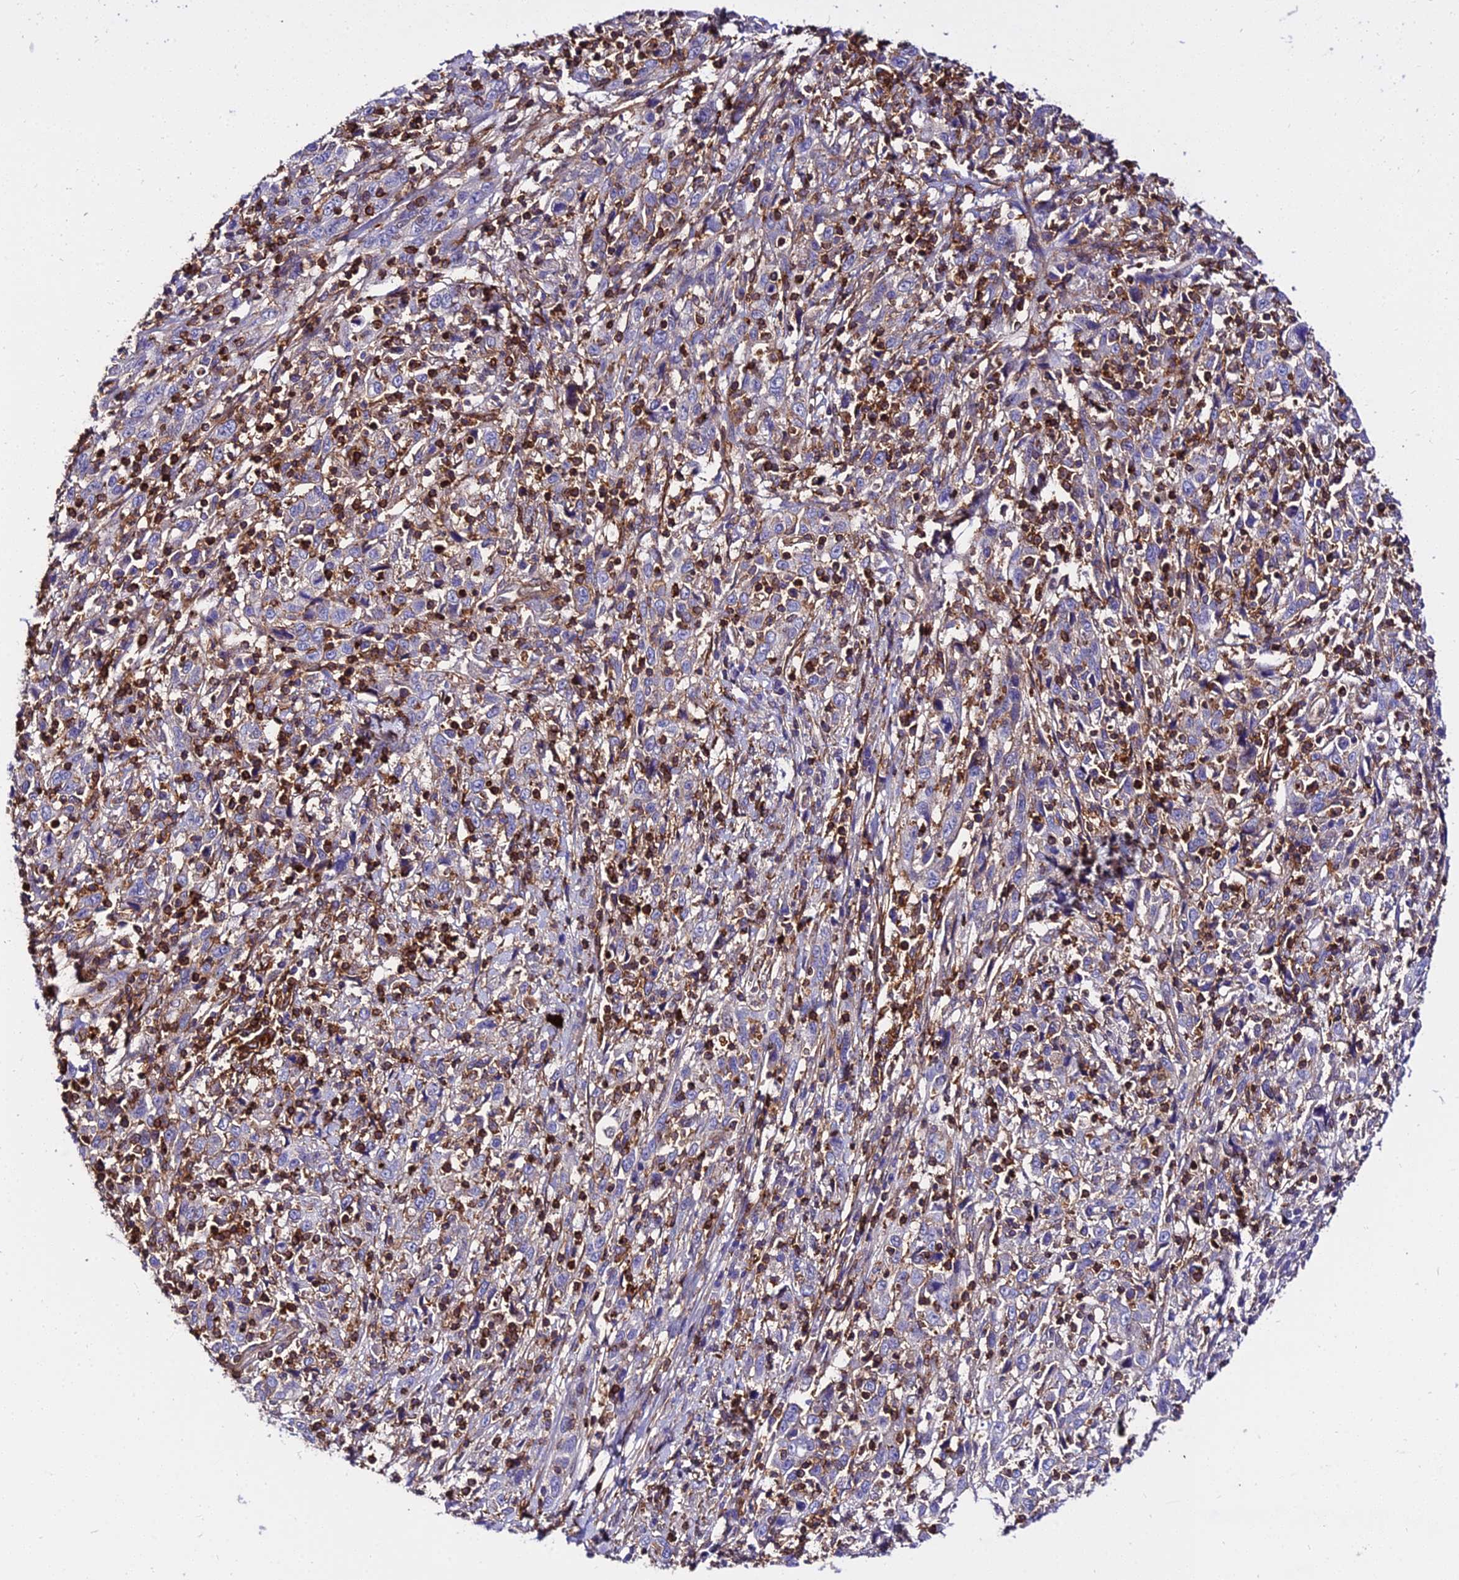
{"staining": {"intensity": "weak", "quantity": "<25%", "location": "cytoplasmic/membranous"}, "tissue": "cervical cancer", "cell_type": "Tumor cells", "image_type": "cancer", "snomed": [{"axis": "morphology", "description": "Squamous cell carcinoma, NOS"}, {"axis": "topography", "description": "Cervix"}], "caption": "IHC histopathology image of neoplastic tissue: cervical cancer (squamous cell carcinoma) stained with DAB reveals no significant protein positivity in tumor cells.", "gene": "CSRP1", "patient": {"sex": "female", "age": 46}}